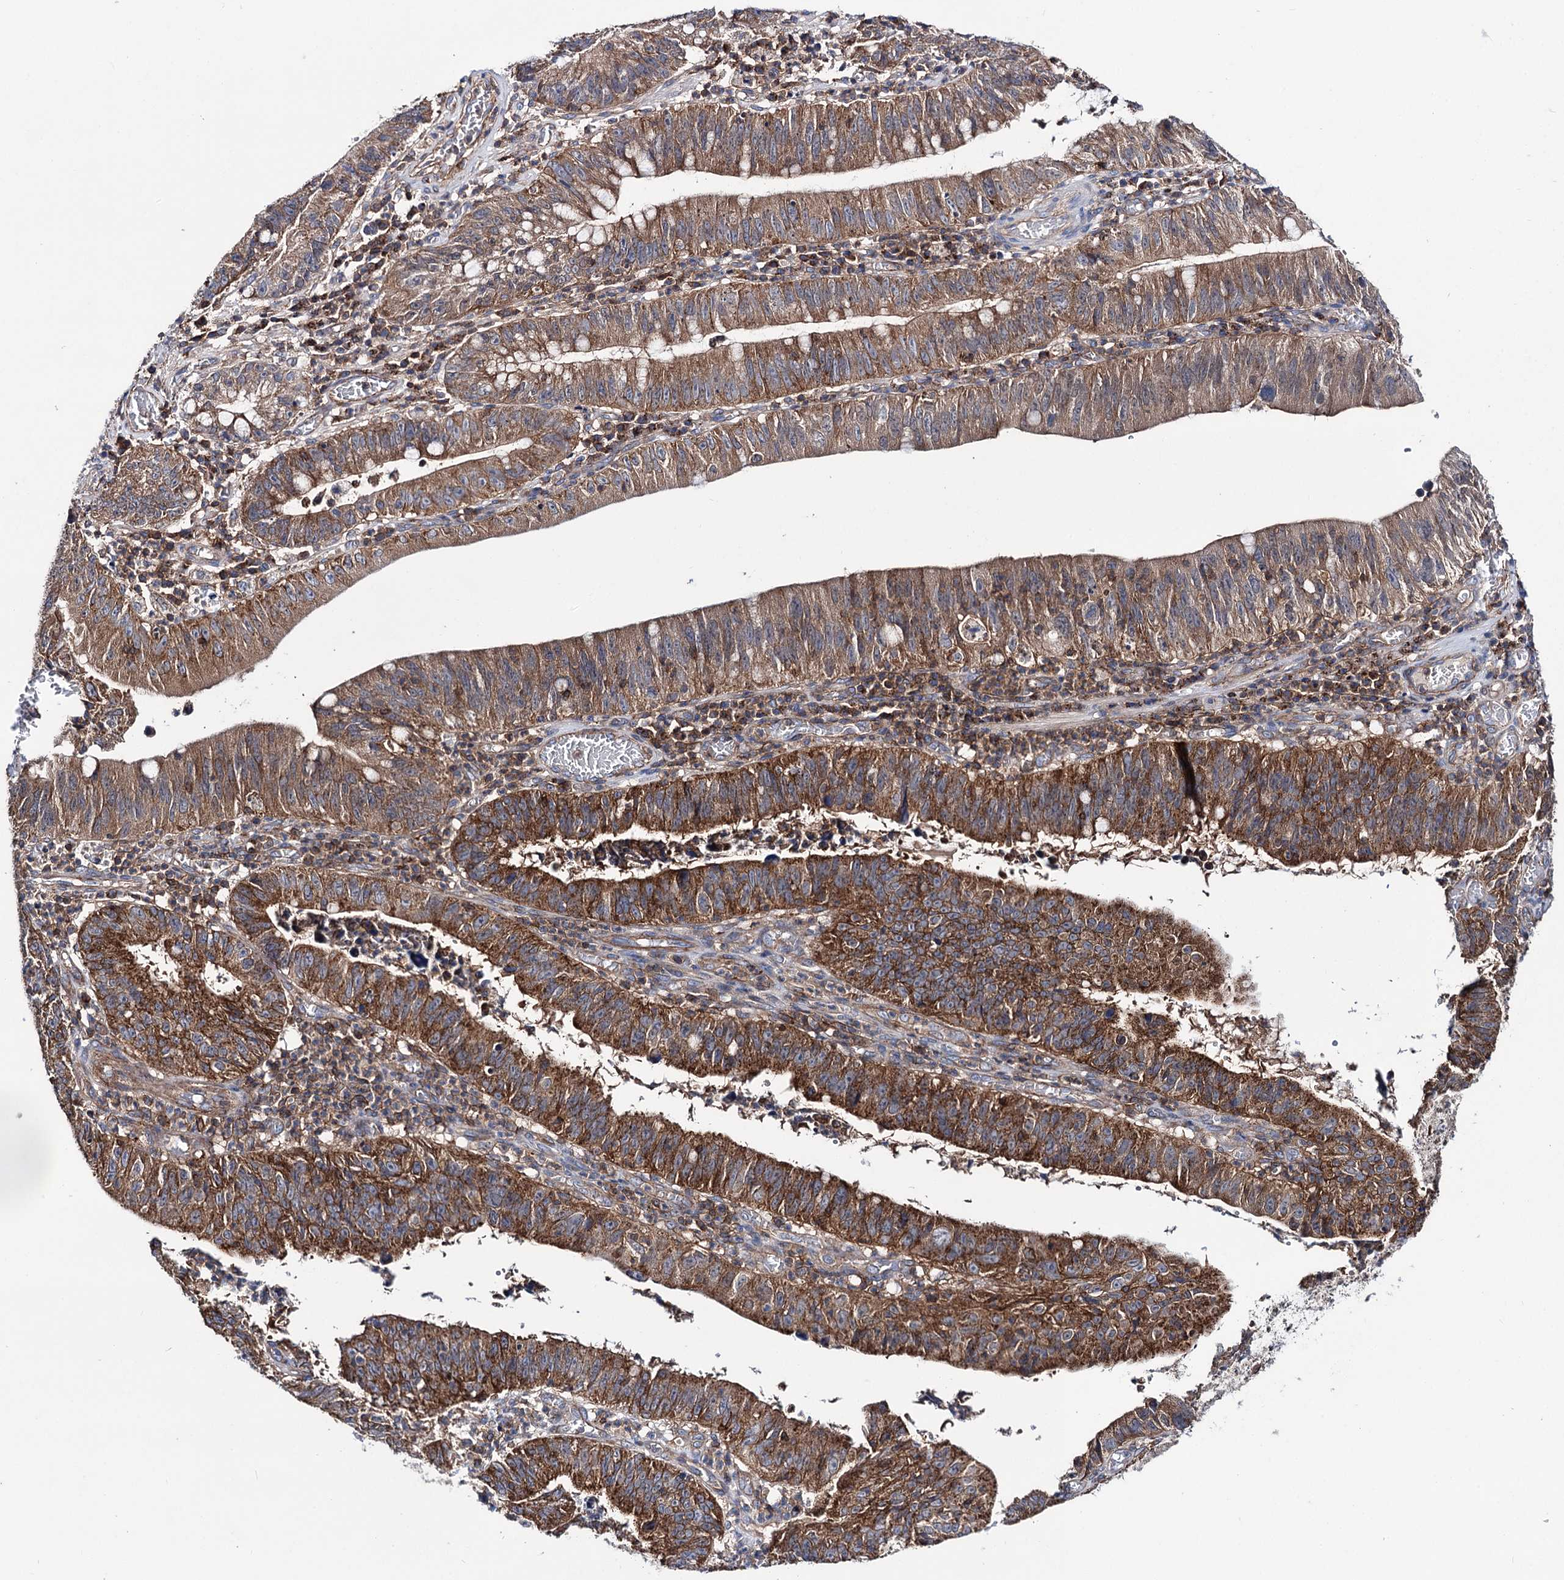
{"staining": {"intensity": "moderate", "quantity": ">75%", "location": "cytoplasmic/membranous"}, "tissue": "stomach cancer", "cell_type": "Tumor cells", "image_type": "cancer", "snomed": [{"axis": "morphology", "description": "Adenocarcinoma, NOS"}, {"axis": "topography", "description": "Stomach"}], "caption": "IHC (DAB) staining of stomach adenocarcinoma shows moderate cytoplasmic/membranous protein staining in approximately >75% of tumor cells.", "gene": "DEF6", "patient": {"sex": "male", "age": 59}}